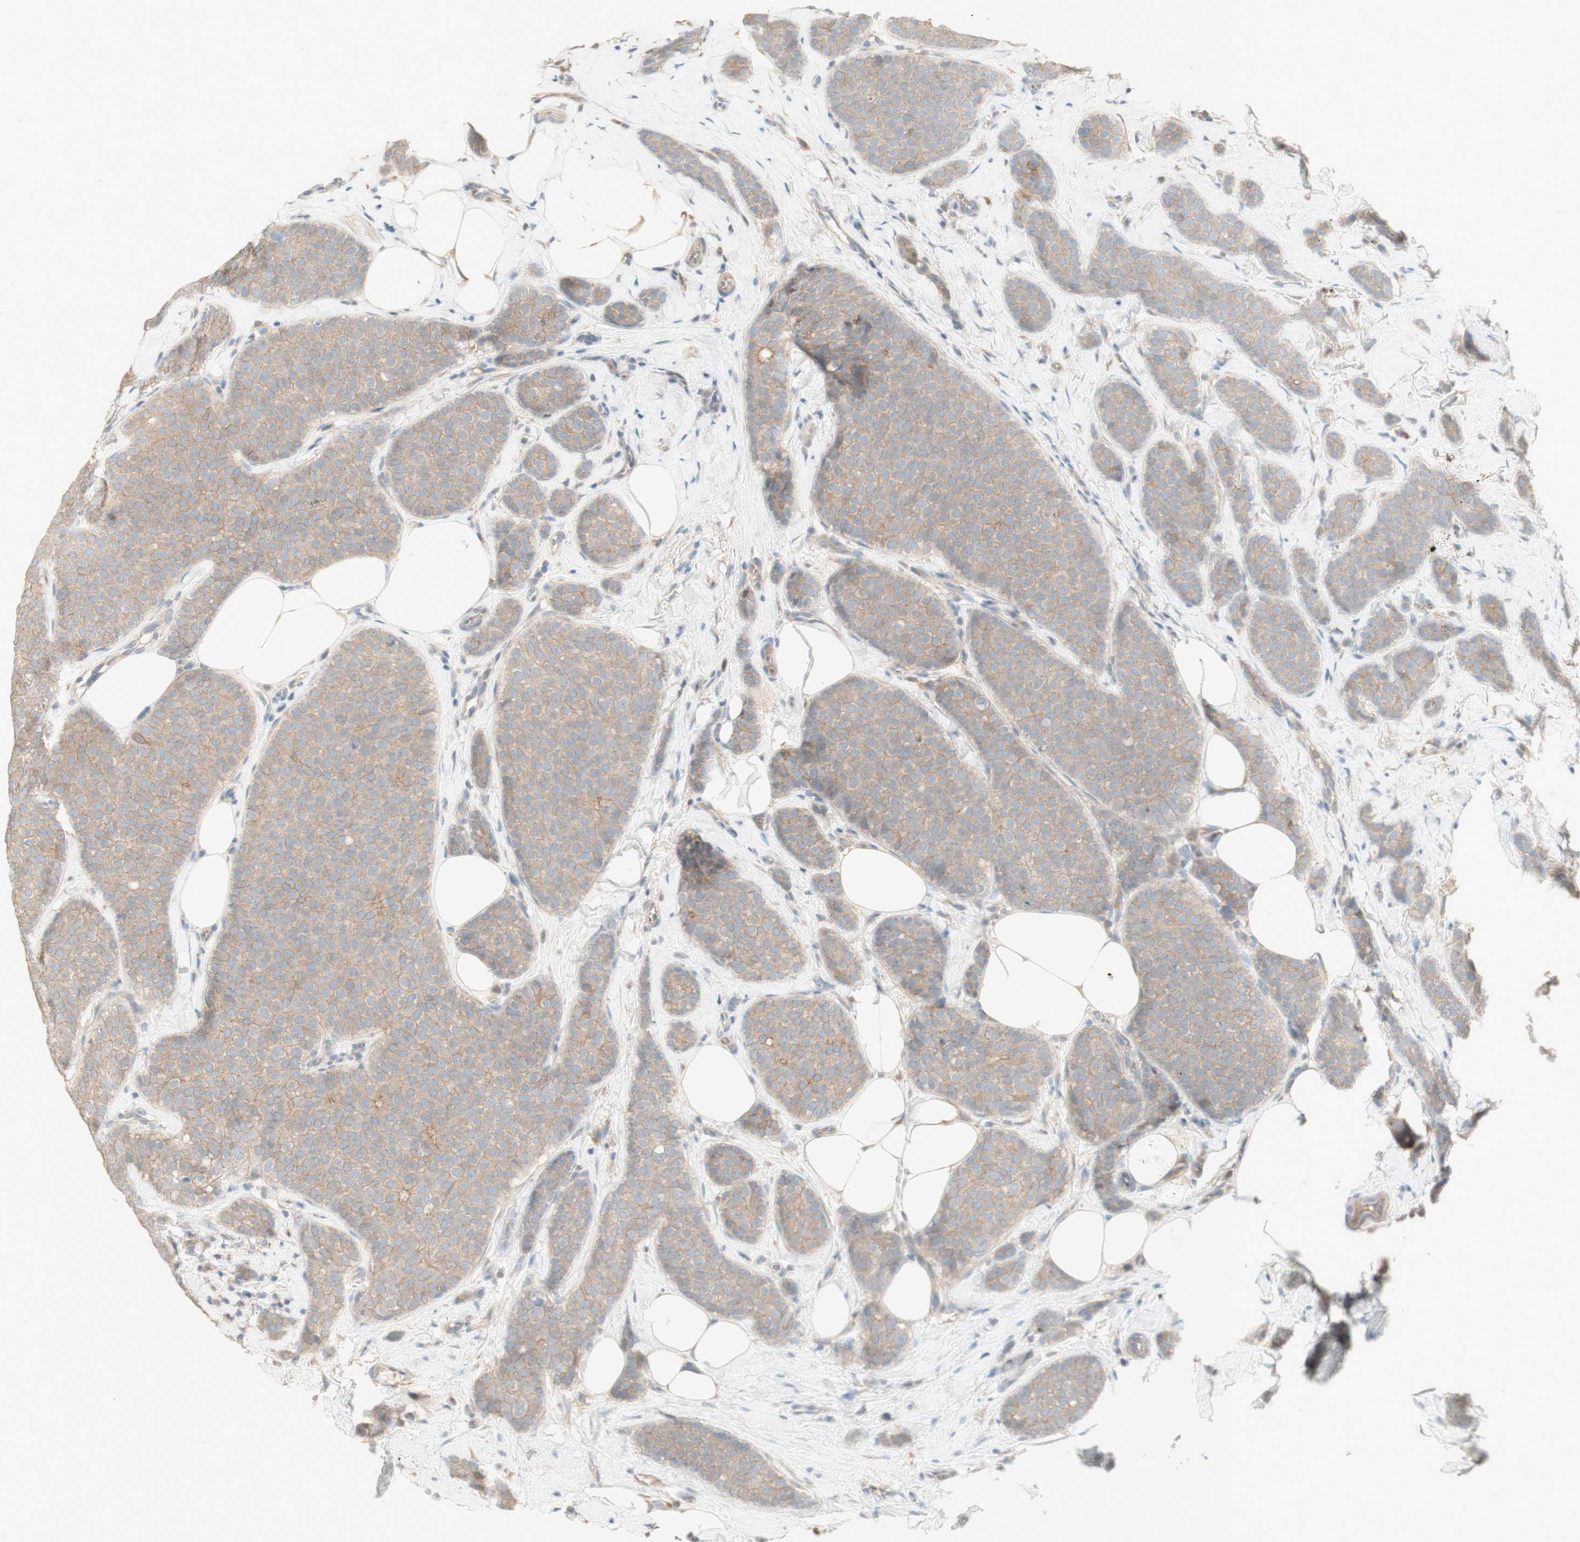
{"staining": {"intensity": "weak", "quantity": ">75%", "location": "cytoplasmic/membranous"}, "tissue": "breast cancer", "cell_type": "Tumor cells", "image_type": "cancer", "snomed": [{"axis": "morphology", "description": "Lobular carcinoma"}, {"axis": "topography", "description": "Skin"}, {"axis": "topography", "description": "Breast"}], "caption": "A high-resolution histopathology image shows immunohistochemistry staining of breast cancer, which reveals weak cytoplasmic/membranous positivity in approximately >75% of tumor cells.", "gene": "PTGER4", "patient": {"sex": "female", "age": 46}}